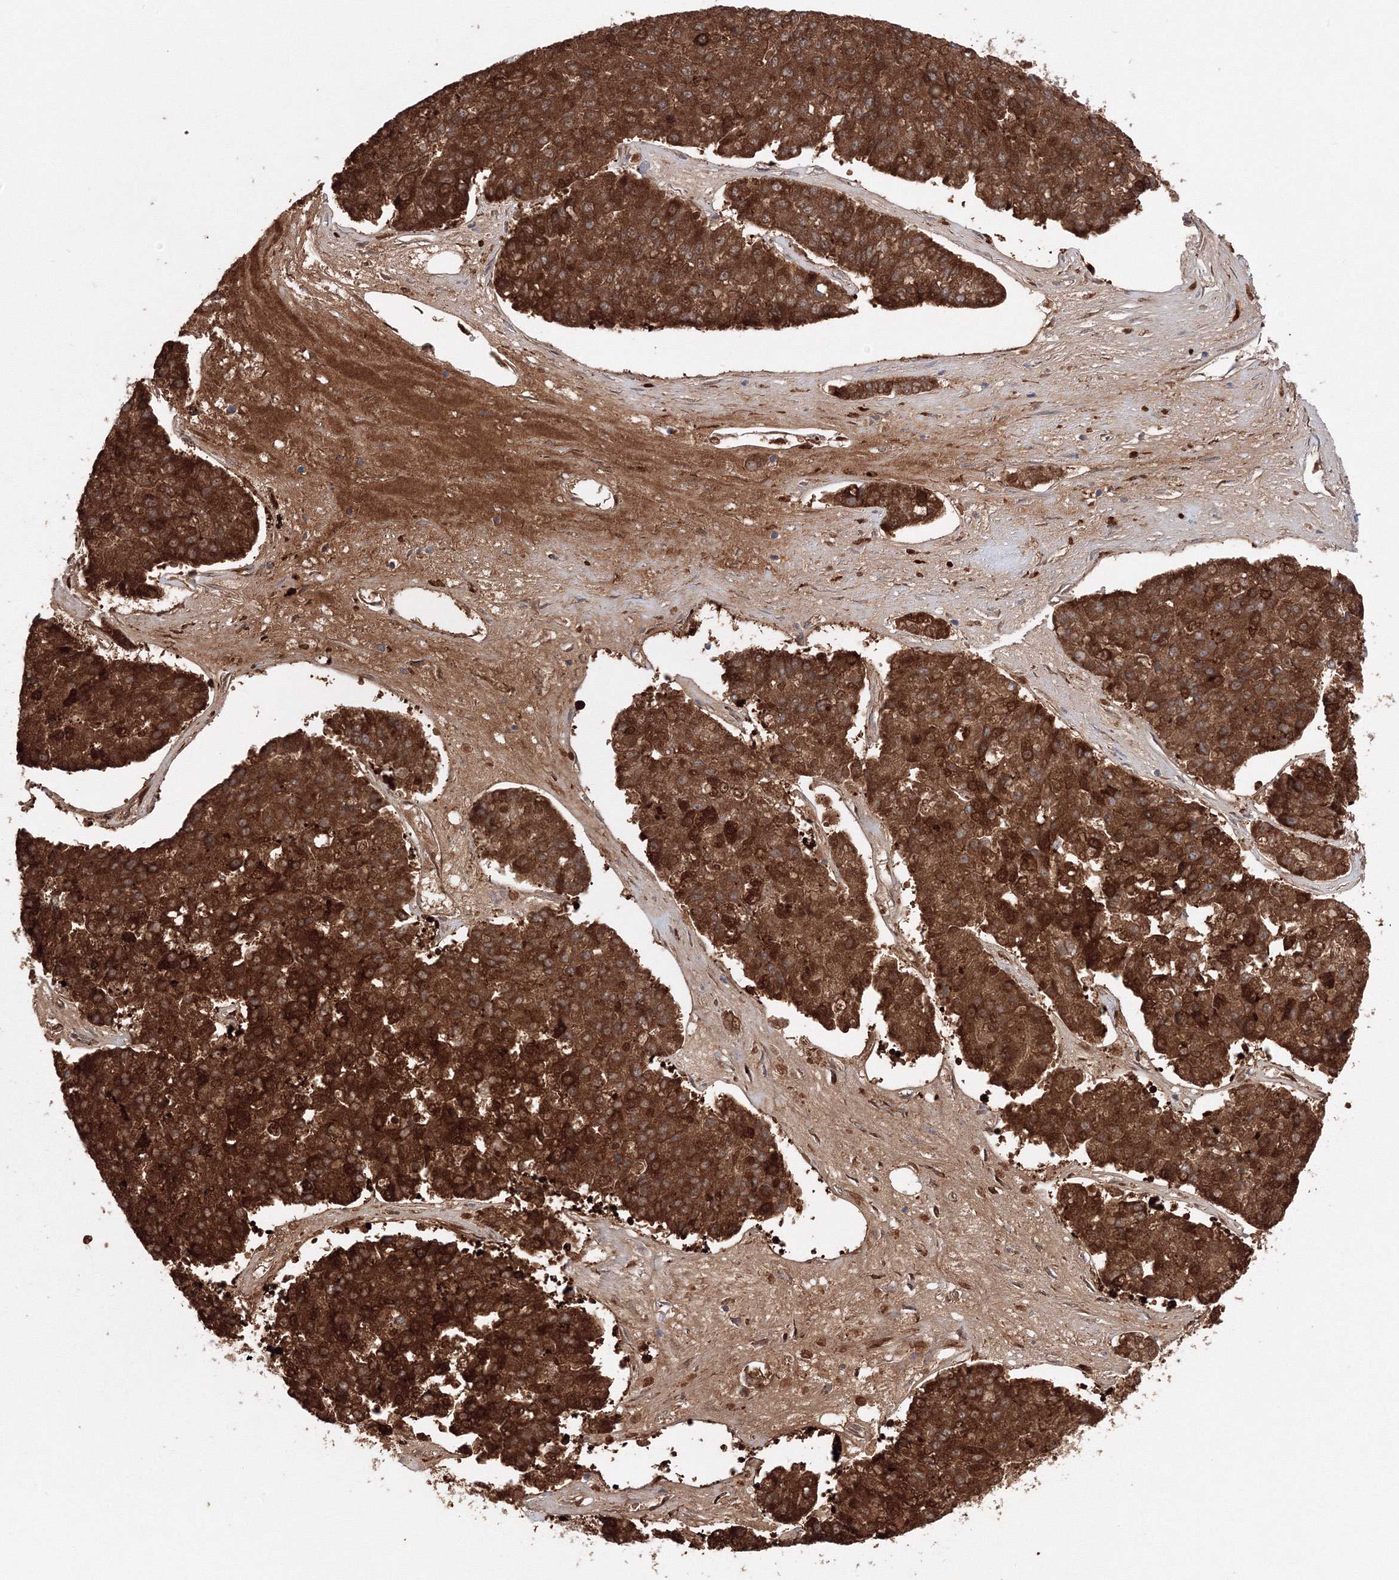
{"staining": {"intensity": "strong", "quantity": ">75%", "location": "cytoplasmic/membranous"}, "tissue": "pancreatic cancer", "cell_type": "Tumor cells", "image_type": "cancer", "snomed": [{"axis": "morphology", "description": "Adenocarcinoma, NOS"}, {"axis": "topography", "description": "Pancreas"}], "caption": "Immunohistochemical staining of human adenocarcinoma (pancreatic) exhibits high levels of strong cytoplasmic/membranous protein positivity in approximately >75% of tumor cells.", "gene": "DIS3L2", "patient": {"sex": "male", "age": 50}}